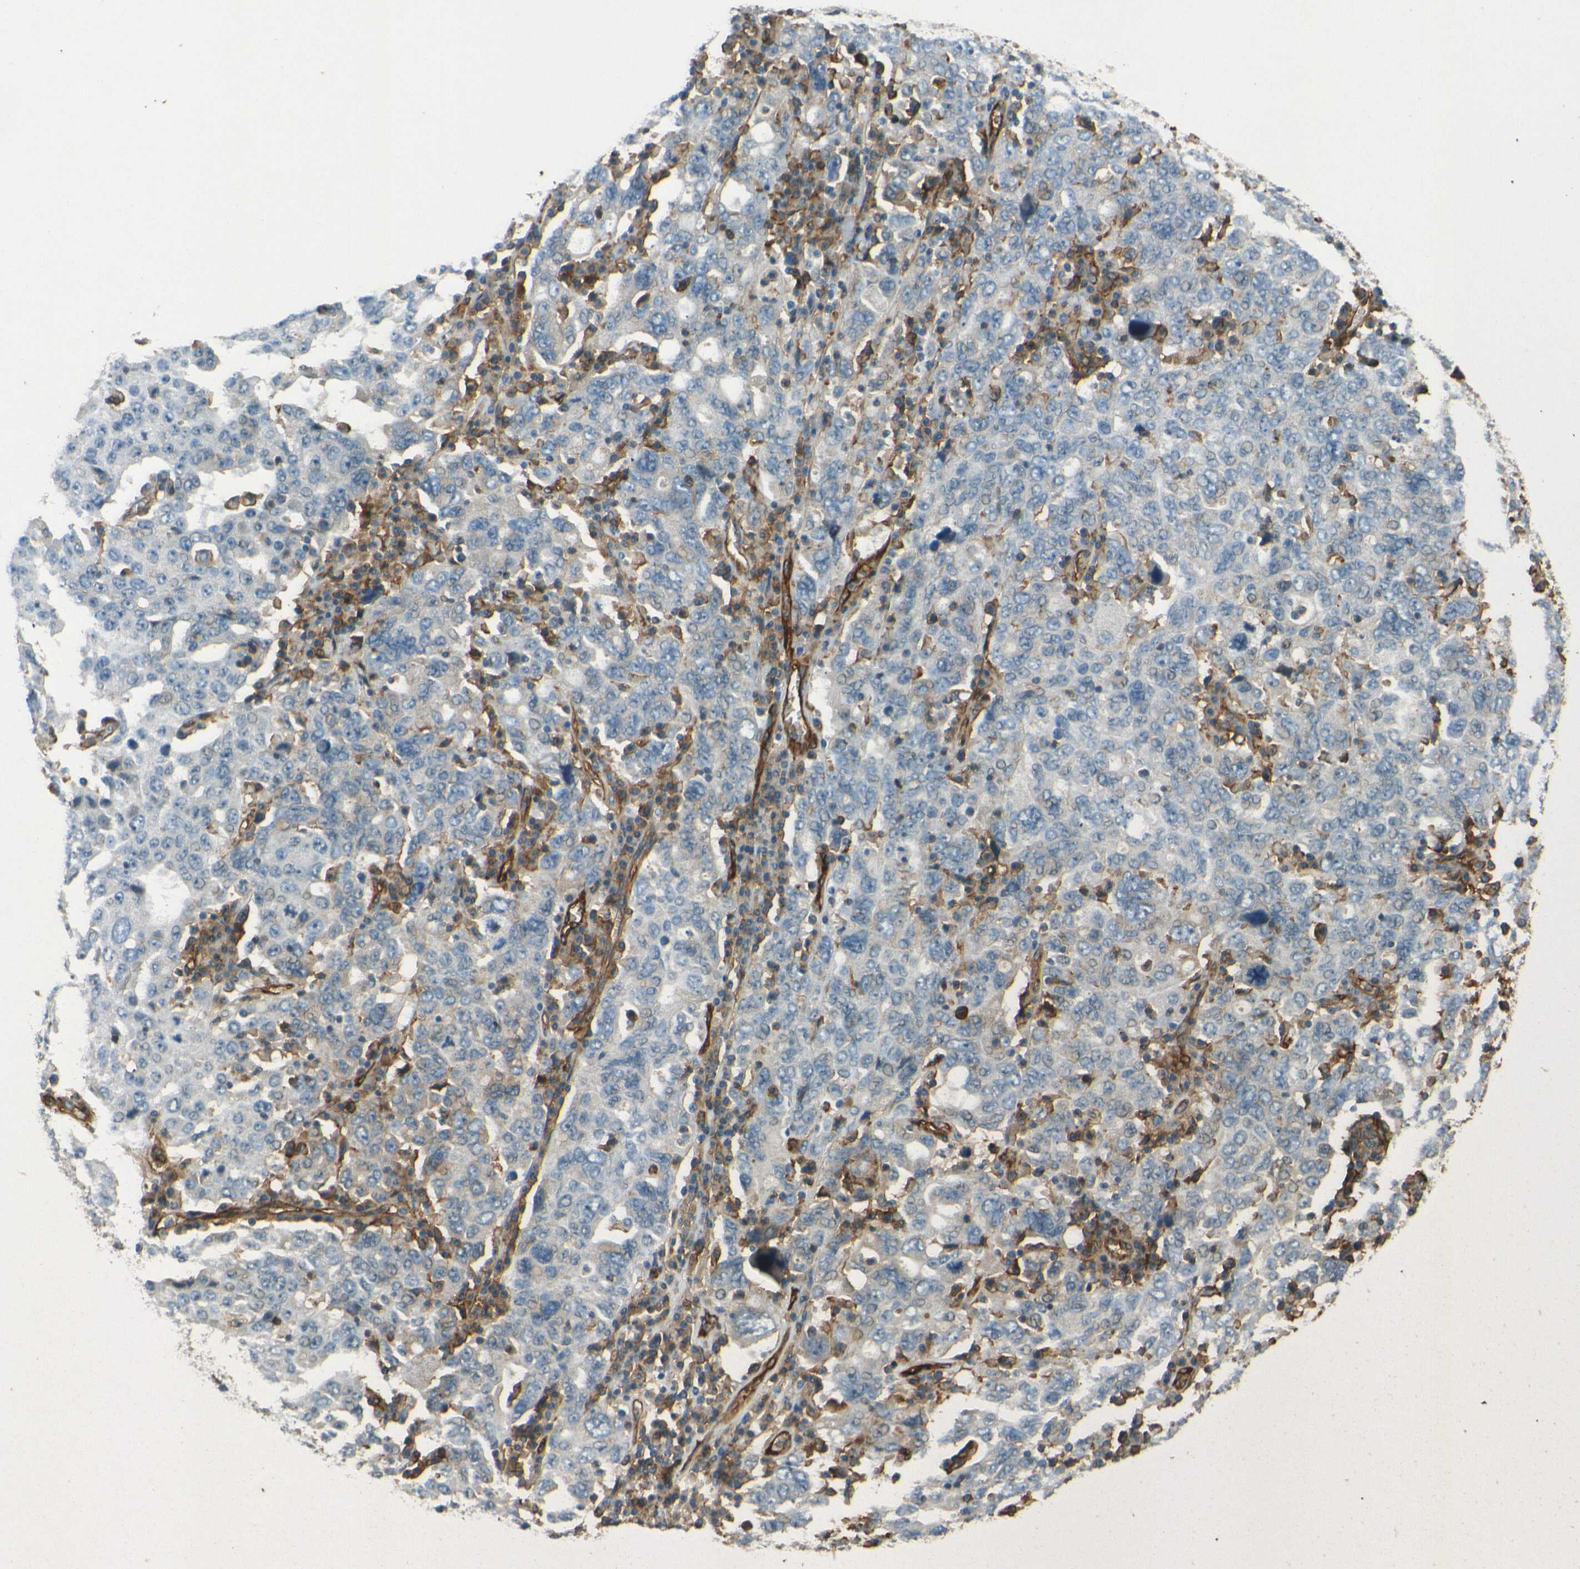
{"staining": {"intensity": "negative", "quantity": "none", "location": "none"}, "tissue": "ovarian cancer", "cell_type": "Tumor cells", "image_type": "cancer", "snomed": [{"axis": "morphology", "description": "Carcinoma, endometroid"}, {"axis": "topography", "description": "Ovary"}], "caption": "Micrograph shows no protein expression in tumor cells of ovarian cancer tissue. (DAB IHC, high magnification).", "gene": "ENTPD1", "patient": {"sex": "female", "age": 62}}